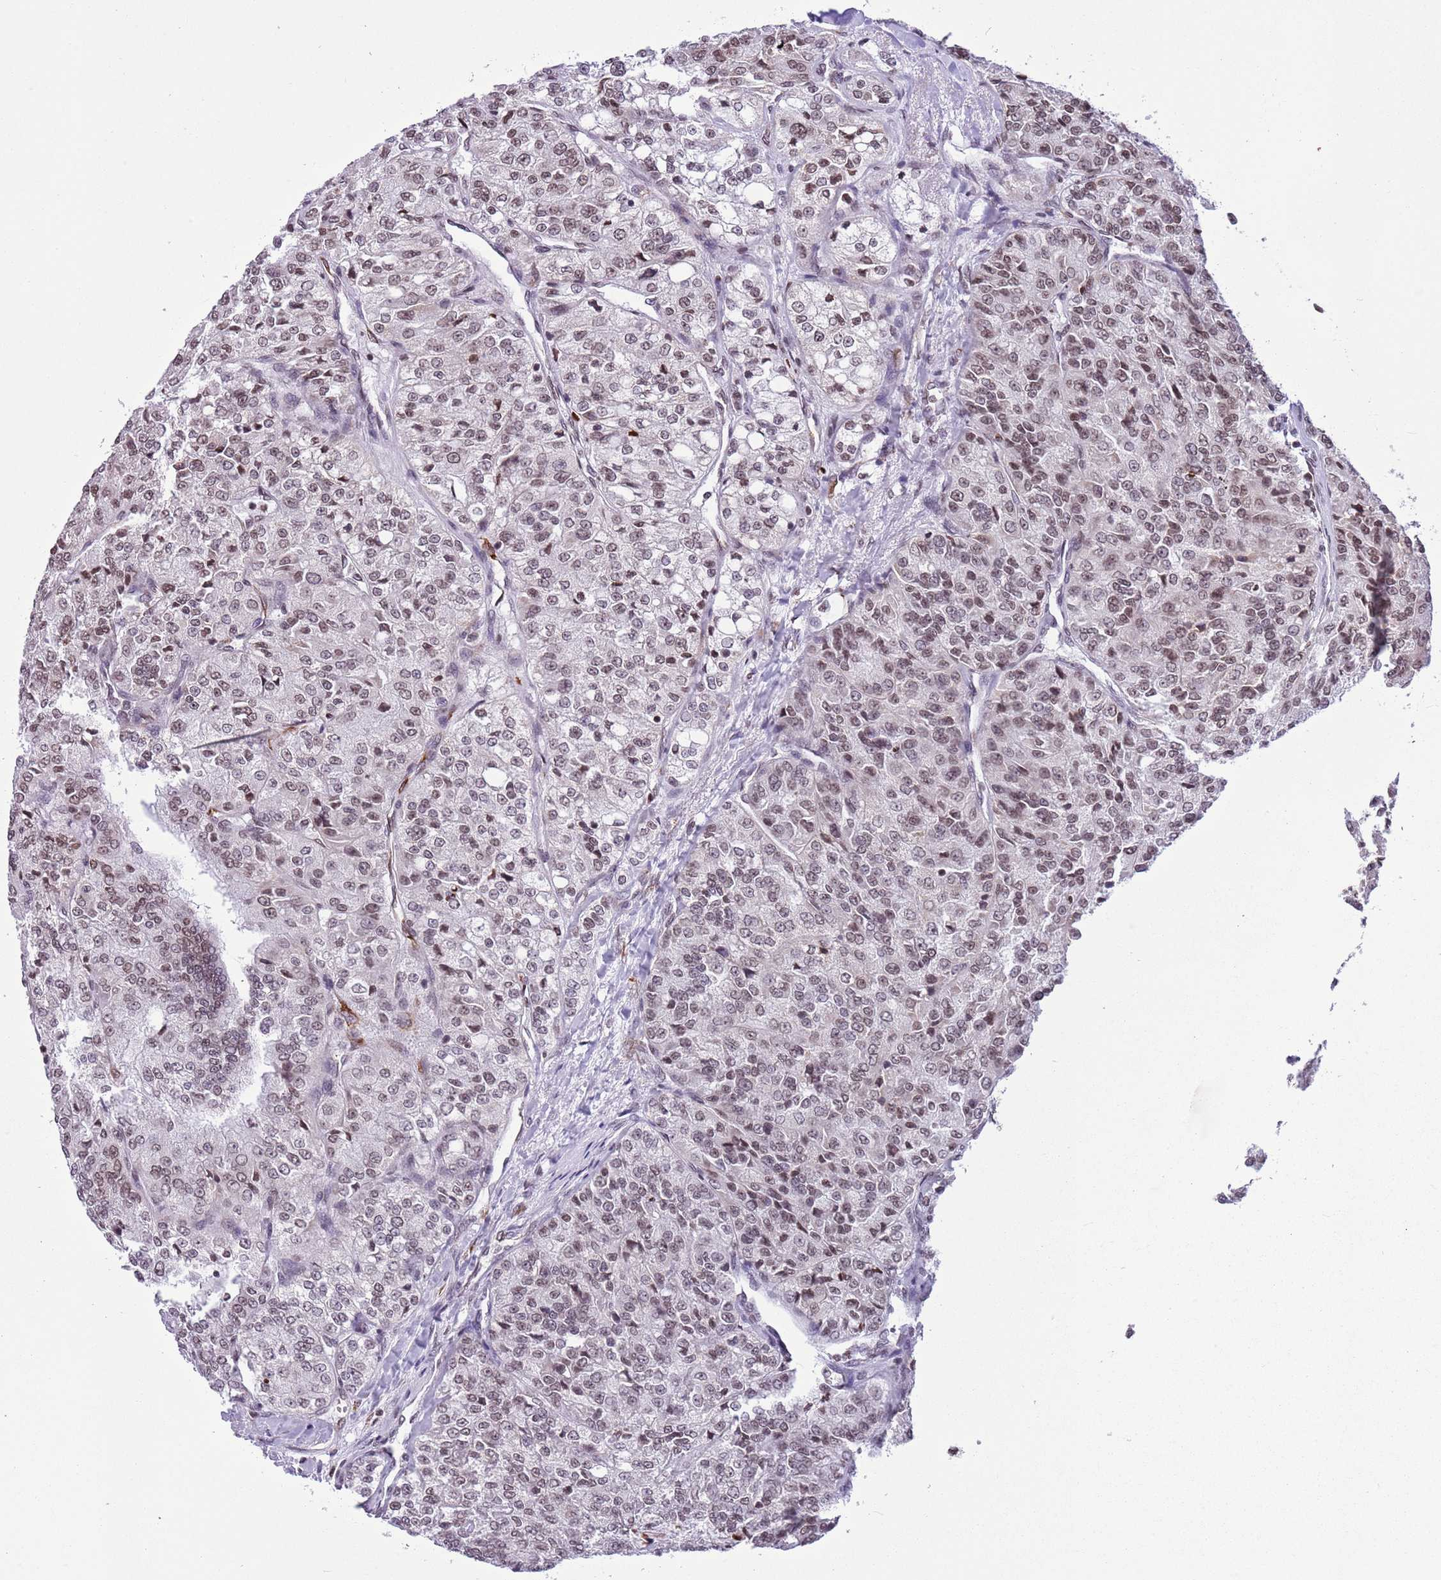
{"staining": {"intensity": "moderate", "quantity": ">75%", "location": "nuclear"}, "tissue": "renal cancer", "cell_type": "Tumor cells", "image_type": "cancer", "snomed": [{"axis": "morphology", "description": "Adenocarcinoma, NOS"}, {"axis": "topography", "description": "Kidney"}], "caption": "Brown immunohistochemical staining in renal cancer shows moderate nuclear staining in approximately >75% of tumor cells.", "gene": "NRIP1", "patient": {"sex": "female", "age": 63}}